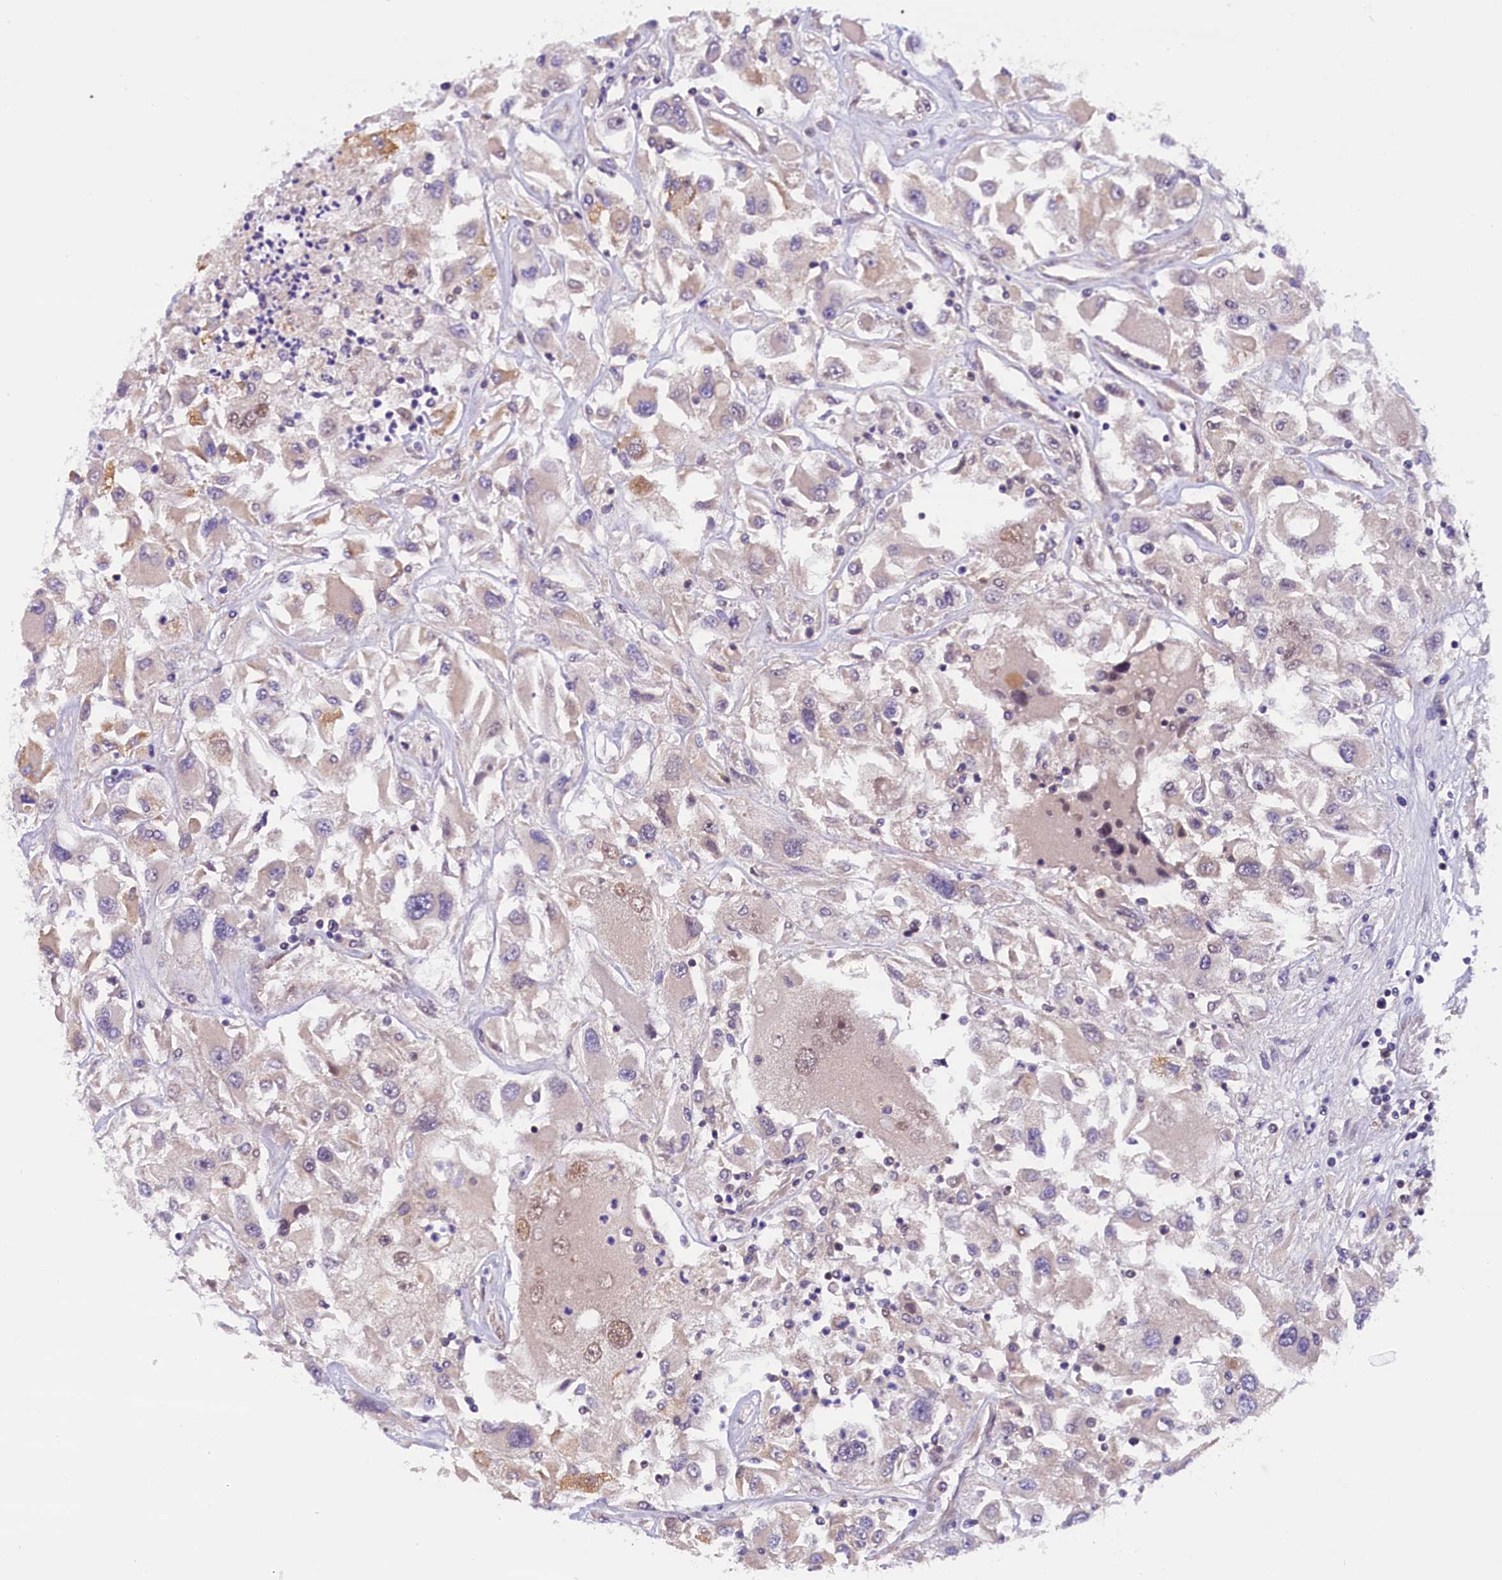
{"staining": {"intensity": "negative", "quantity": "none", "location": "none"}, "tissue": "renal cancer", "cell_type": "Tumor cells", "image_type": "cancer", "snomed": [{"axis": "morphology", "description": "Adenocarcinoma, NOS"}, {"axis": "topography", "description": "Kidney"}], "caption": "IHC histopathology image of neoplastic tissue: renal cancer (adenocarcinoma) stained with DAB demonstrates no significant protein staining in tumor cells.", "gene": "TBCB", "patient": {"sex": "female", "age": 52}}